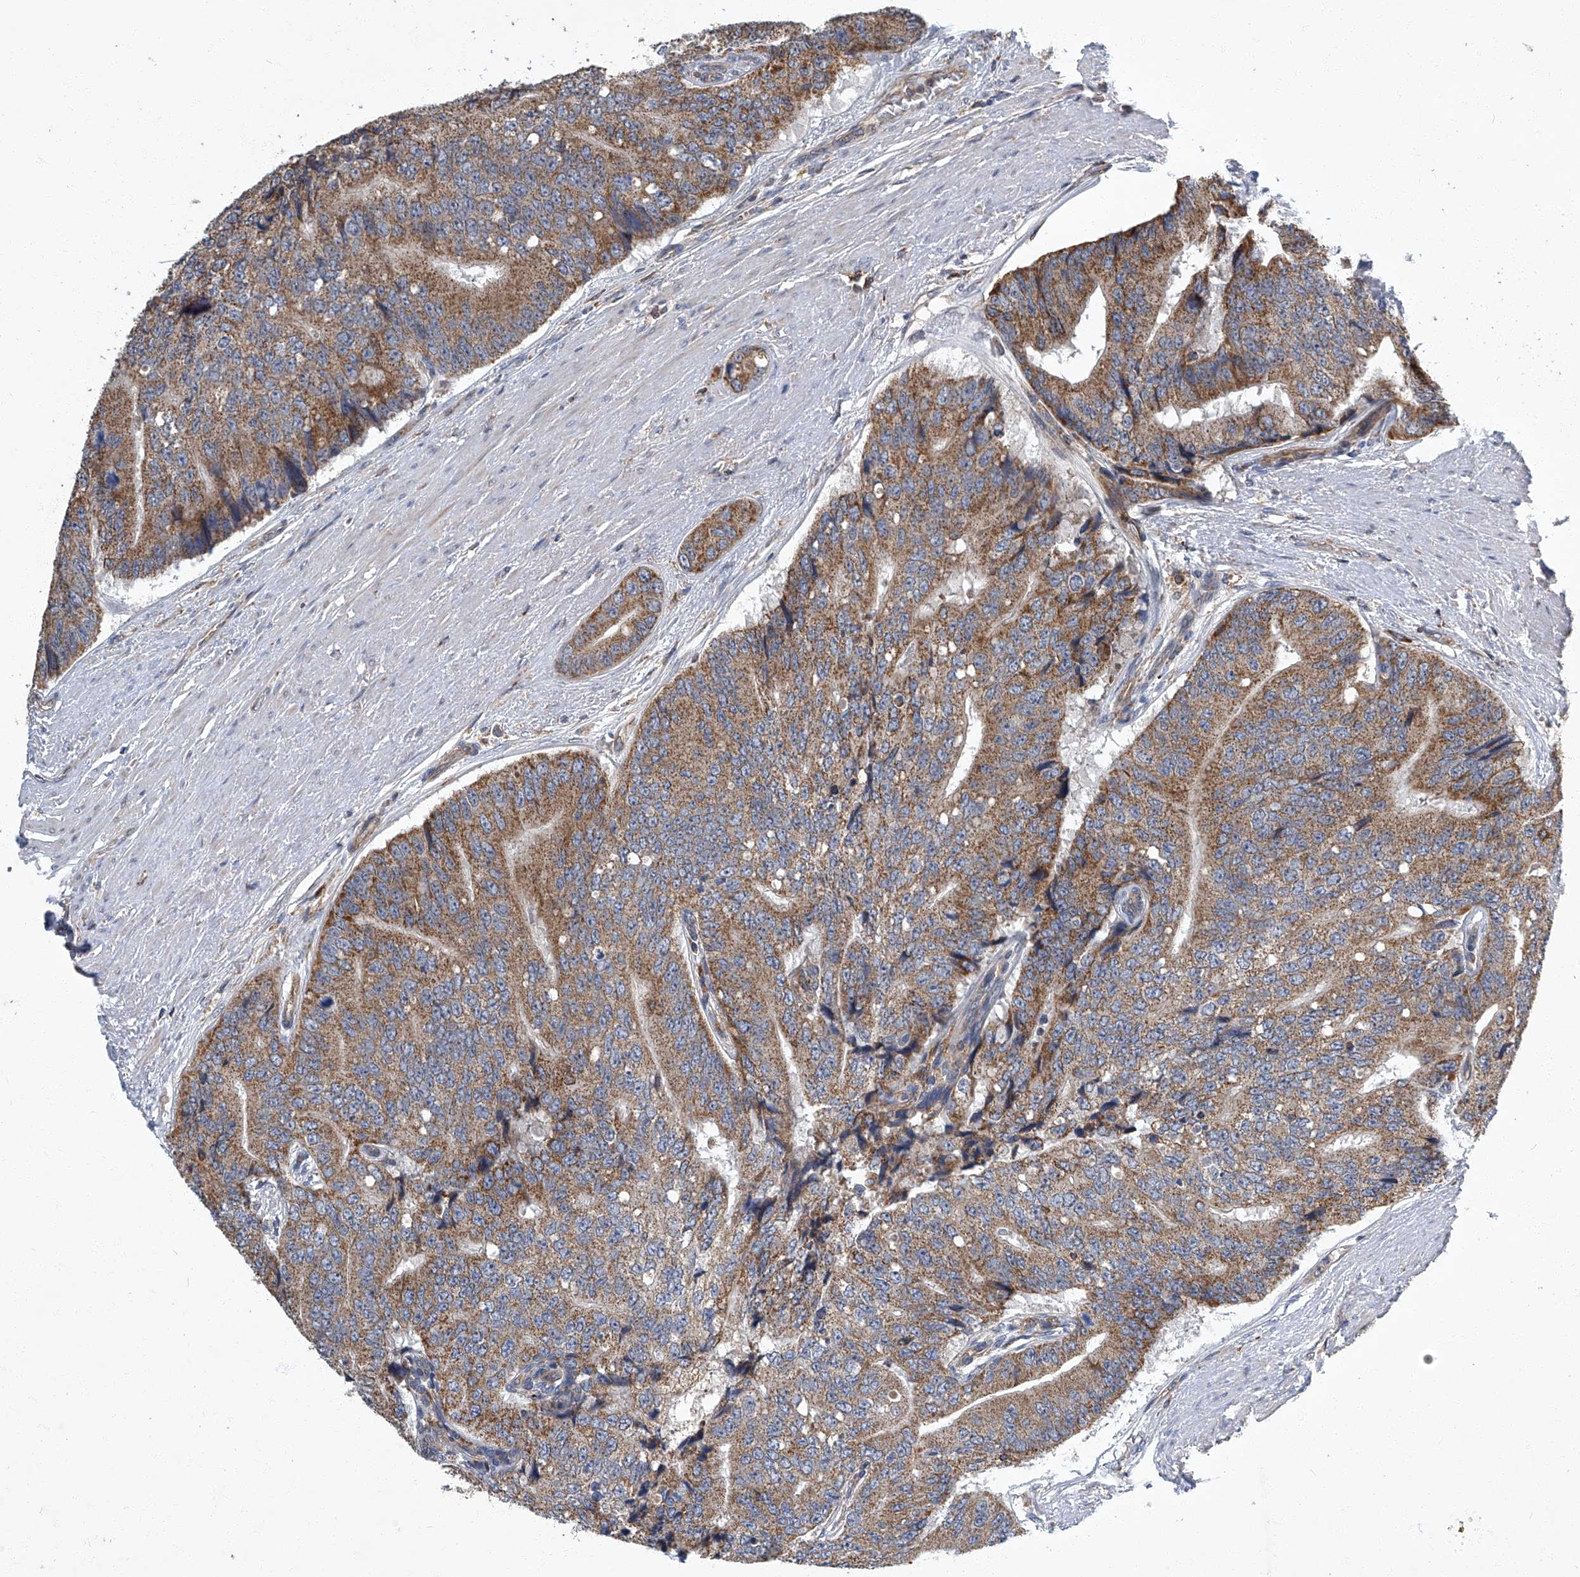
{"staining": {"intensity": "moderate", "quantity": ">75%", "location": "cytoplasmic/membranous"}, "tissue": "prostate cancer", "cell_type": "Tumor cells", "image_type": "cancer", "snomed": [{"axis": "morphology", "description": "Adenocarcinoma, High grade"}, {"axis": "topography", "description": "Prostate"}], "caption": "This is an image of IHC staining of prostate cancer, which shows moderate staining in the cytoplasmic/membranous of tumor cells.", "gene": "TNFRSF13B", "patient": {"sex": "male", "age": 70}}